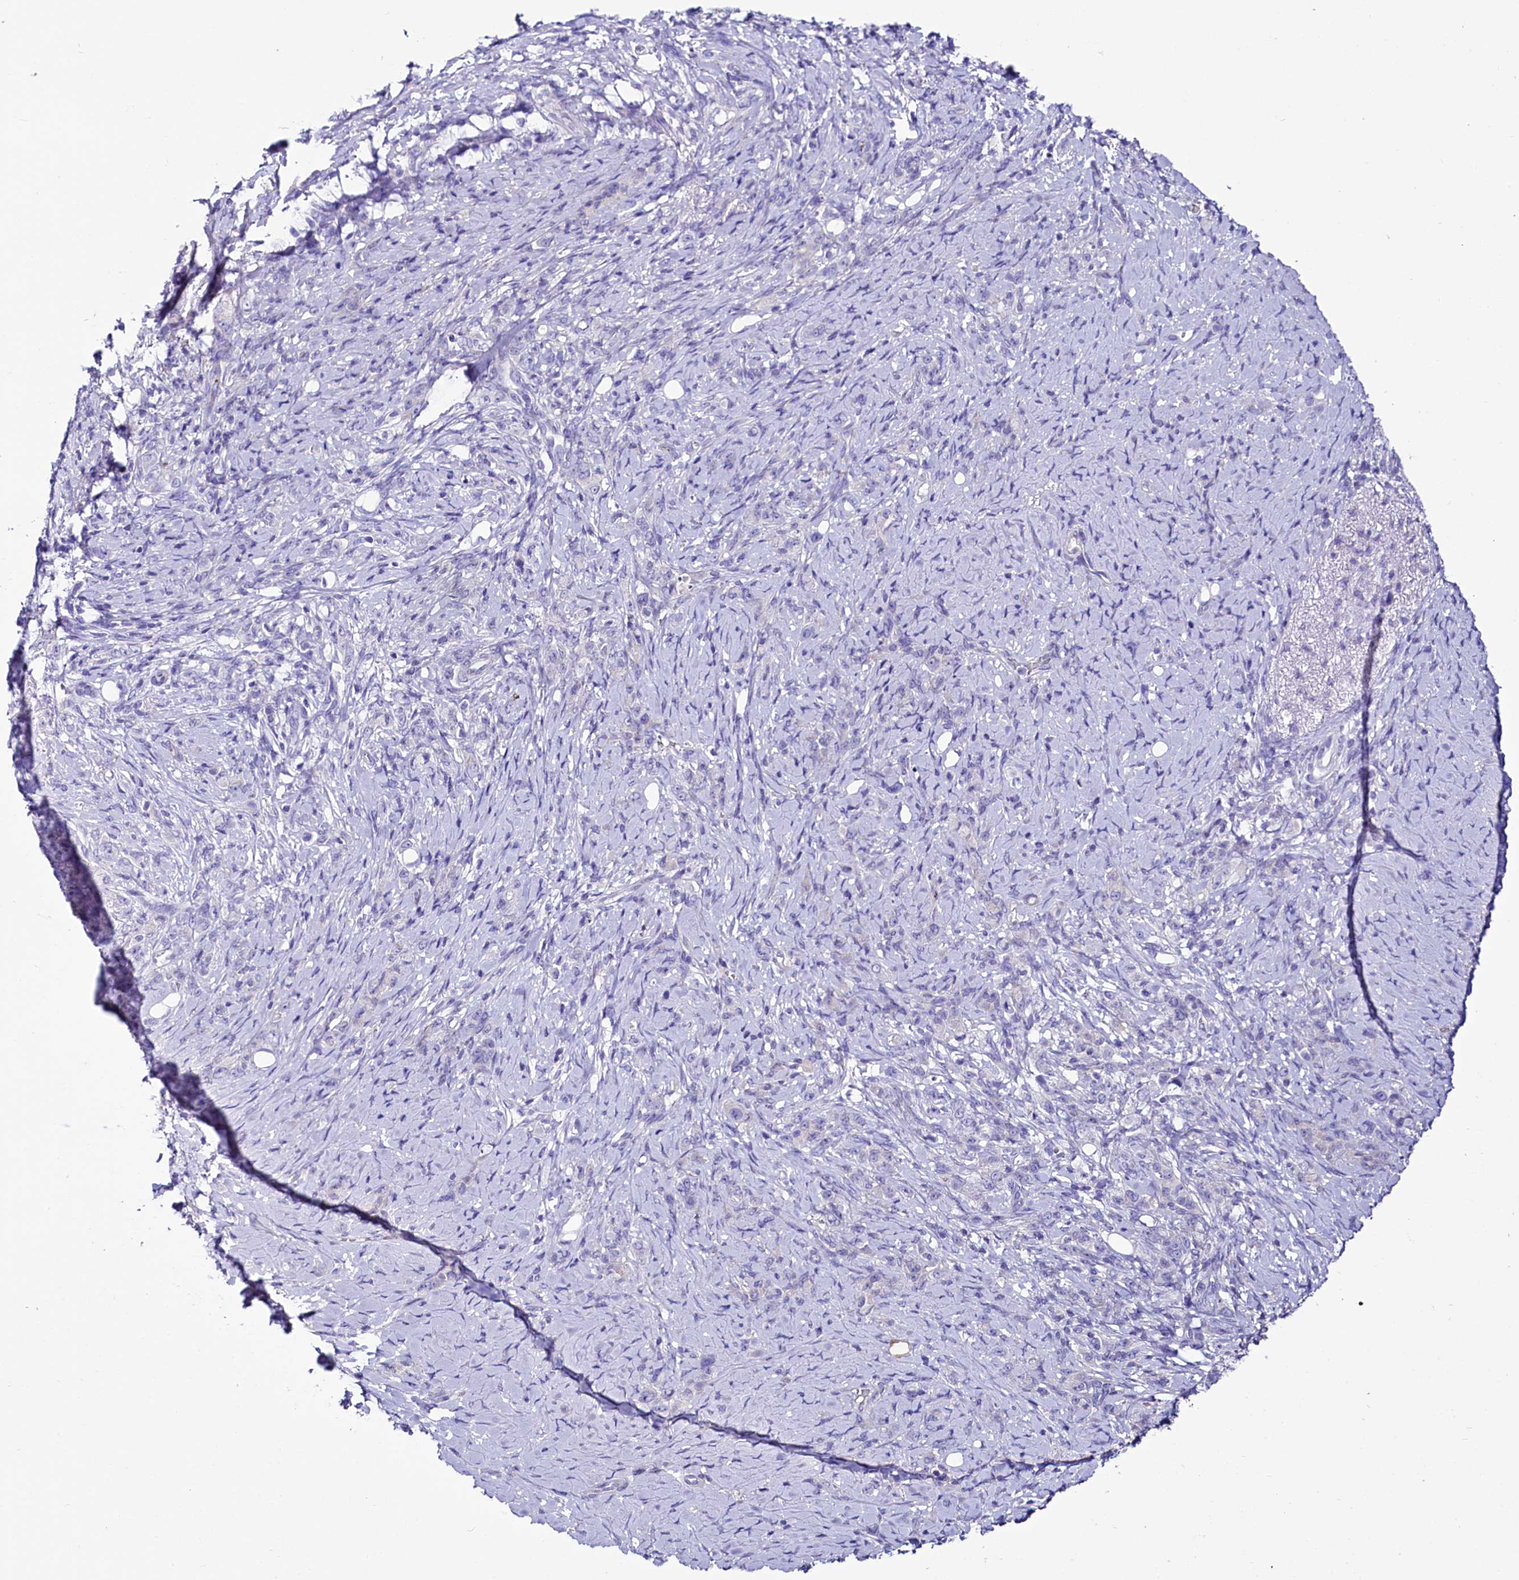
{"staining": {"intensity": "negative", "quantity": "none", "location": "none"}, "tissue": "stomach cancer", "cell_type": "Tumor cells", "image_type": "cancer", "snomed": [{"axis": "morphology", "description": "Adenocarcinoma, NOS"}, {"axis": "topography", "description": "Stomach"}], "caption": "Immunohistochemistry histopathology image of neoplastic tissue: human adenocarcinoma (stomach) stained with DAB (3,3'-diaminobenzidine) demonstrates no significant protein expression in tumor cells.", "gene": "ABHD5", "patient": {"sex": "female", "age": 79}}